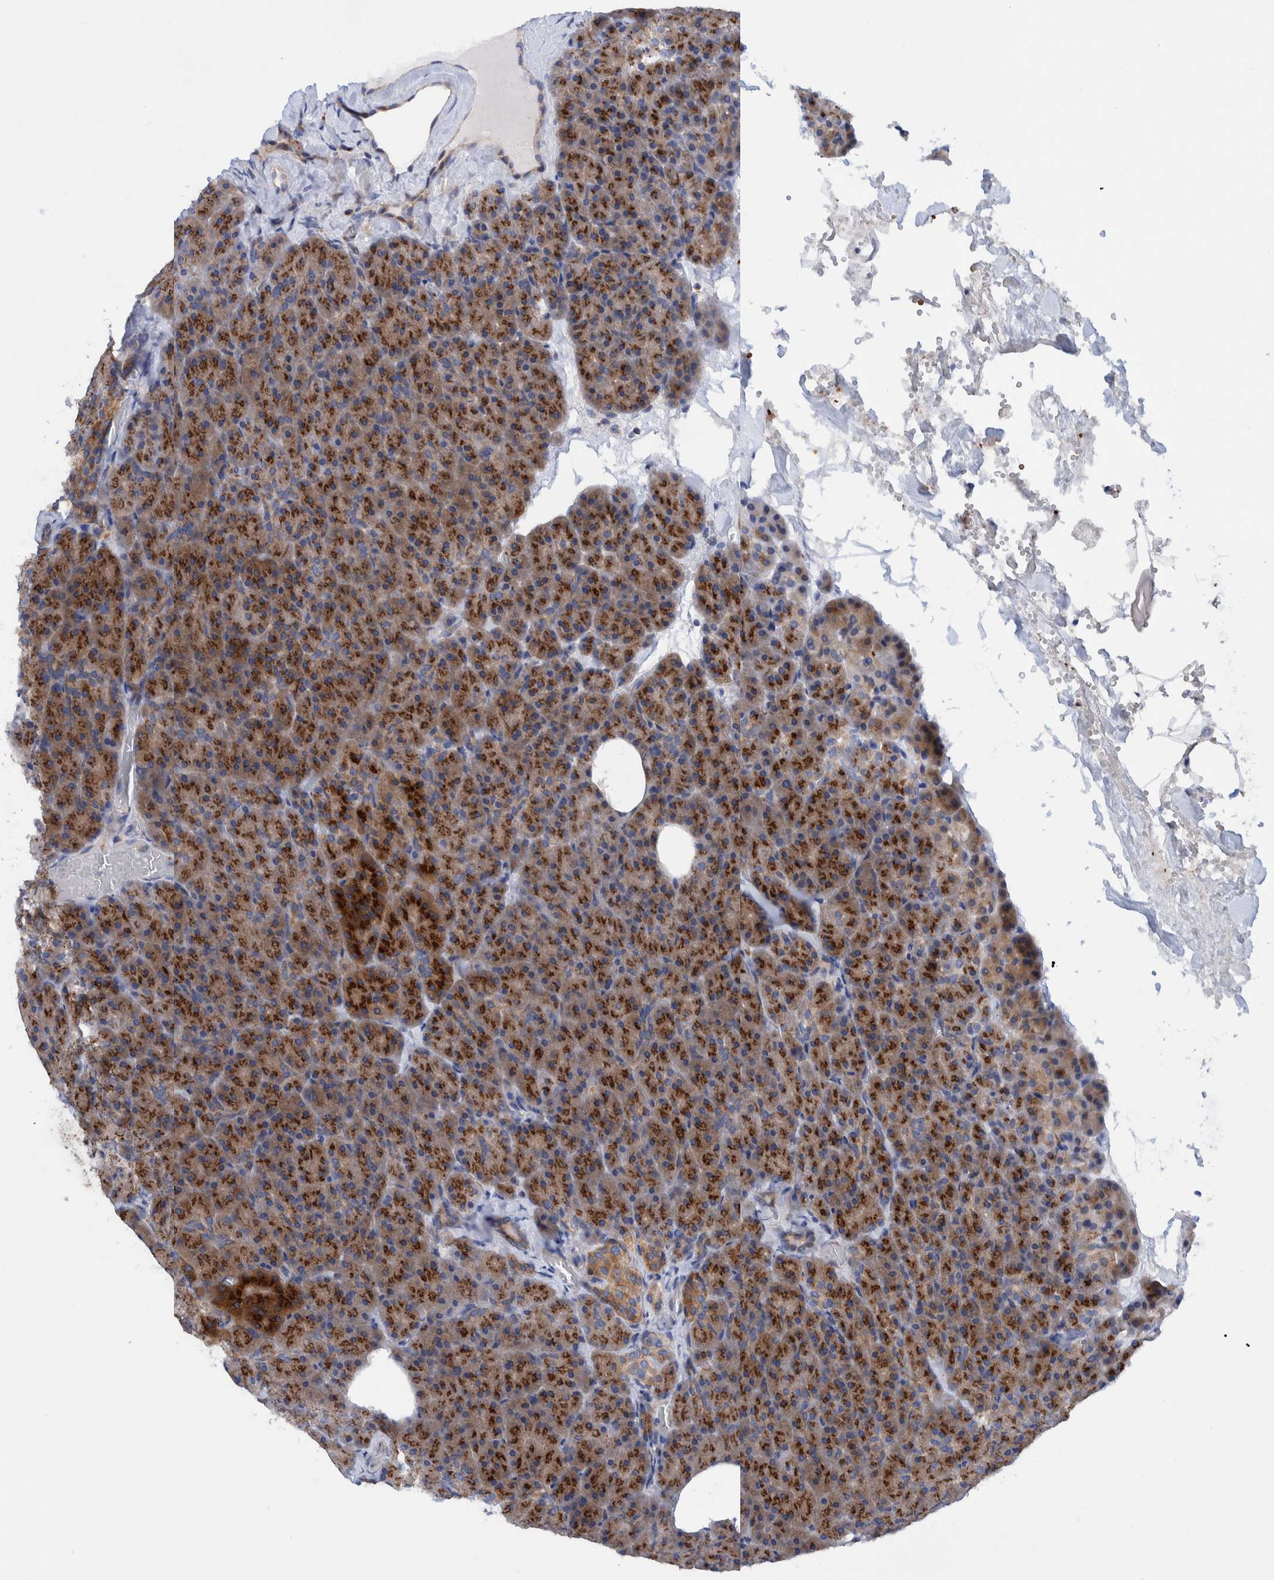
{"staining": {"intensity": "strong", "quantity": ">75%", "location": "cytoplasmic/membranous"}, "tissue": "pancreas", "cell_type": "Exocrine glandular cells", "image_type": "normal", "snomed": [{"axis": "morphology", "description": "Normal tissue, NOS"}, {"axis": "morphology", "description": "Carcinoid, malignant, NOS"}, {"axis": "topography", "description": "Pancreas"}], "caption": "Immunohistochemistry (DAB (3,3'-diaminobenzidine)) staining of normal pancreas exhibits strong cytoplasmic/membranous protein expression in about >75% of exocrine glandular cells. The staining was performed using DAB, with brown indicating positive protein expression. Nuclei are stained blue with hematoxylin.", "gene": "TRIM58", "patient": {"sex": "female", "age": 35}}